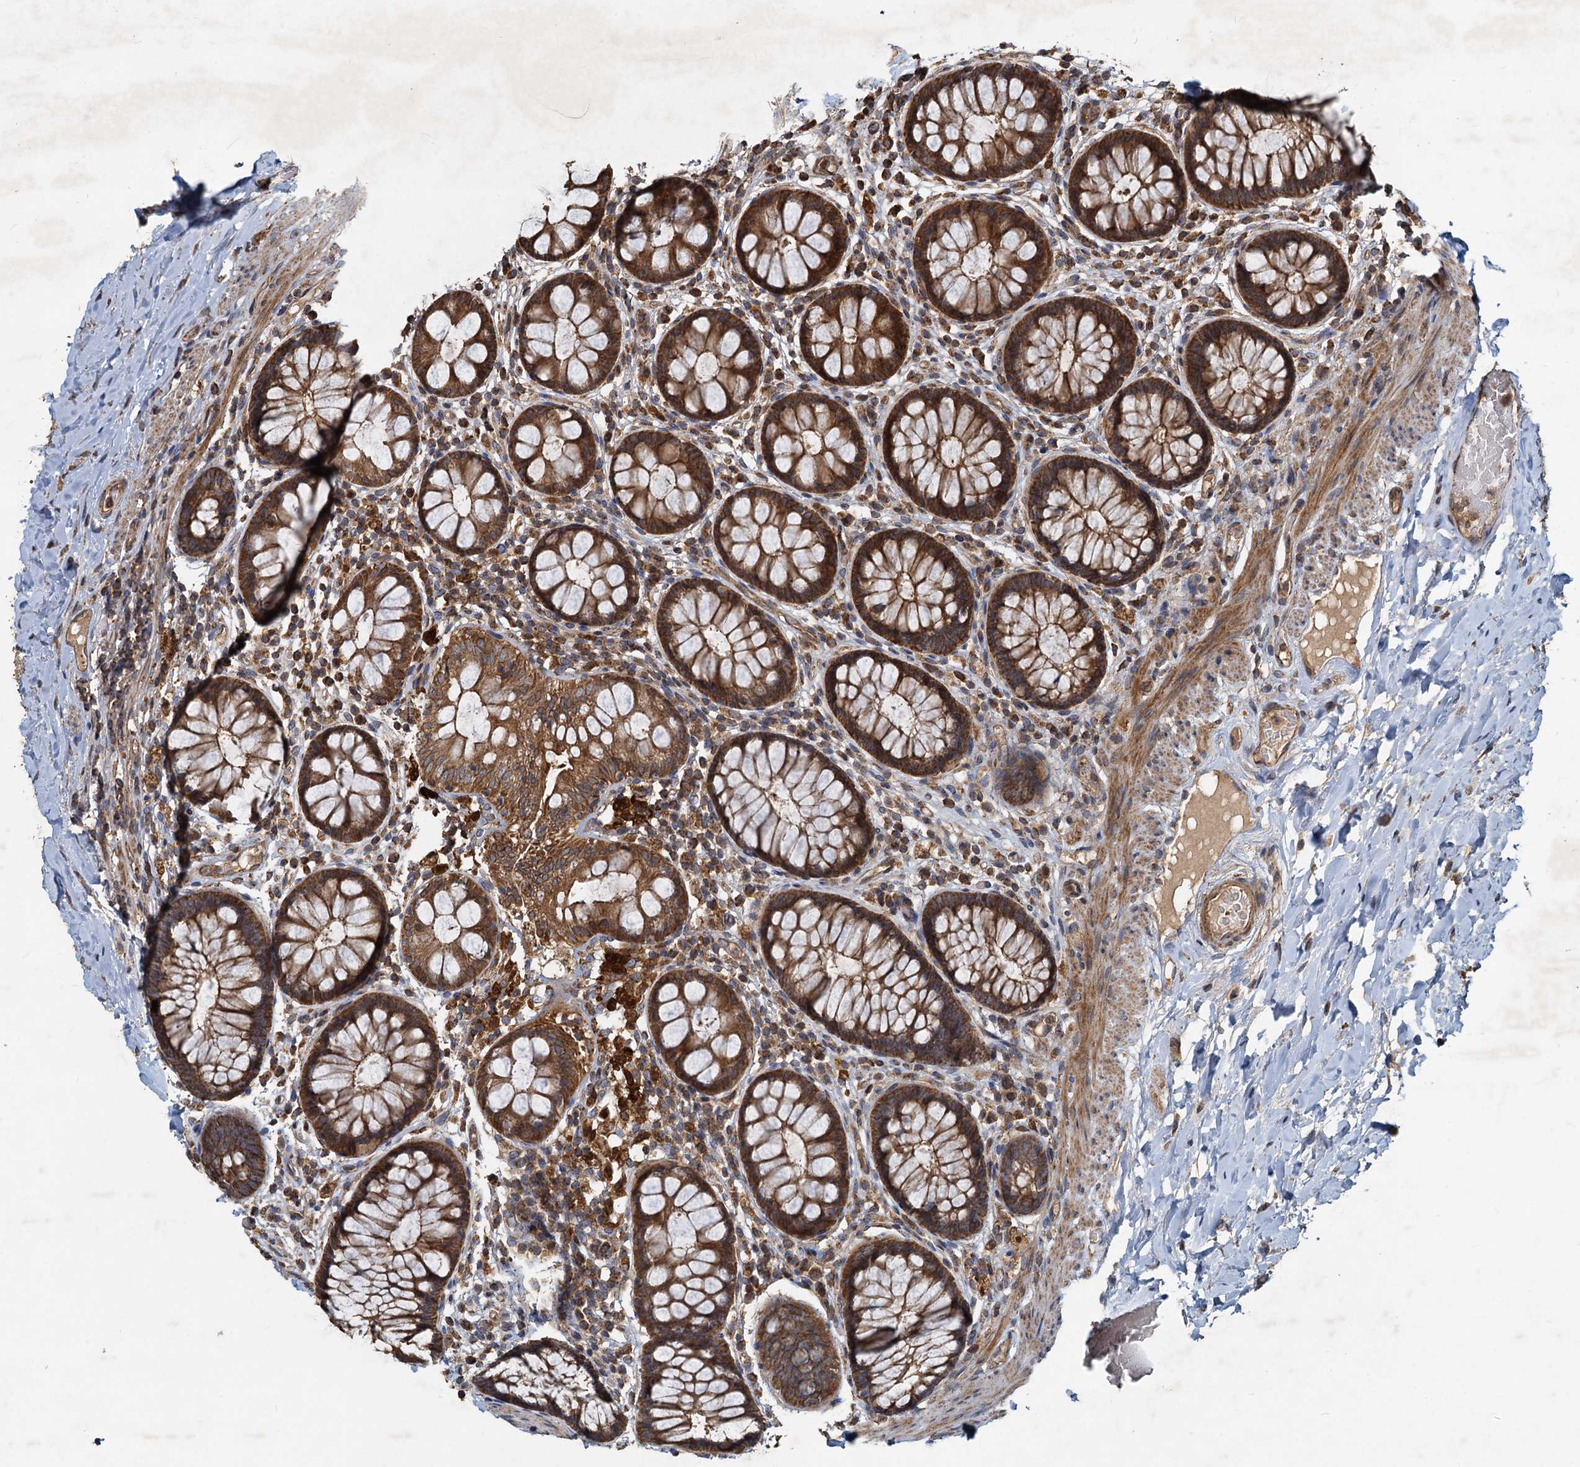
{"staining": {"intensity": "strong", "quantity": ">75%", "location": "cytoplasmic/membranous"}, "tissue": "rectum", "cell_type": "Glandular cells", "image_type": "normal", "snomed": [{"axis": "morphology", "description": "Normal tissue, NOS"}, {"axis": "topography", "description": "Rectum"}], "caption": "Immunohistochemistry photomicrograph of normal rectum: rectum stained using IHC demonstrates high levels of strong protein expression localized specifically in the cytoplasmic/membranous of glandular cells, appearing as a cytoplasmic/membranous brown color.", "gene": "SDS", "patient": {"sex": "male", "age": 83}}